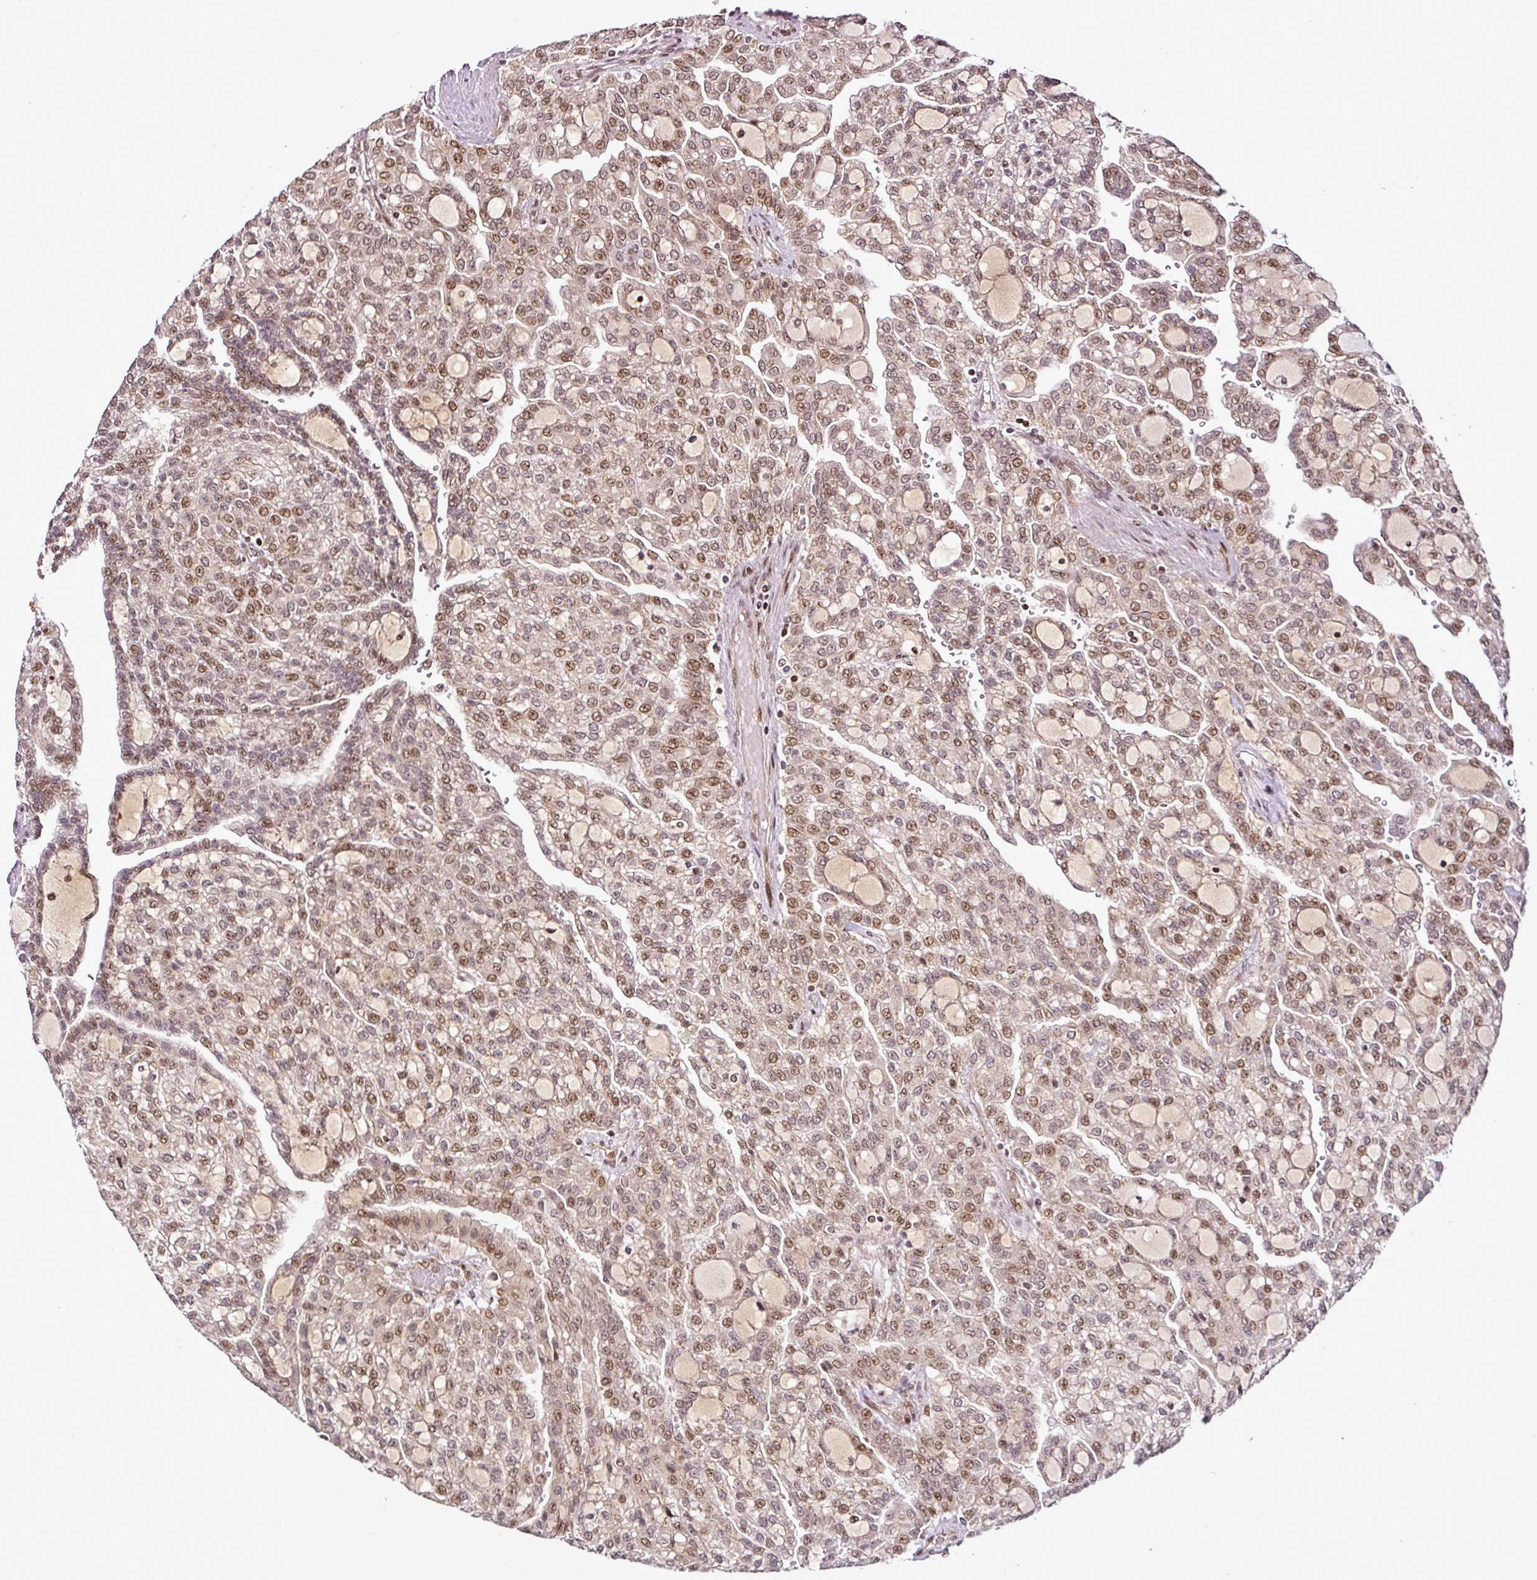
{"staining": {"intensity": "moderate", "quantity": "25%-75%", "location": "nuclear"}, "tissue": "renal cancer", "cell_type": "Tumor cells", "image_type": "cancer", "snomed": [{"axis": "morphology", "description": "Adenocarcinoma, NOS"}, {"axis": "topography", "description": "Kidney"}], "caption": "The image displays immunohistochemical staining of renal cancer (adenocarcinoma). There is moderate nuclear staining is seen in approximately 25%-75% of tumor cells. (IHC, brightfield microscopy, high magnification).", "gene": "COPRS", "patient": {"sex": "male", "age": 63}}